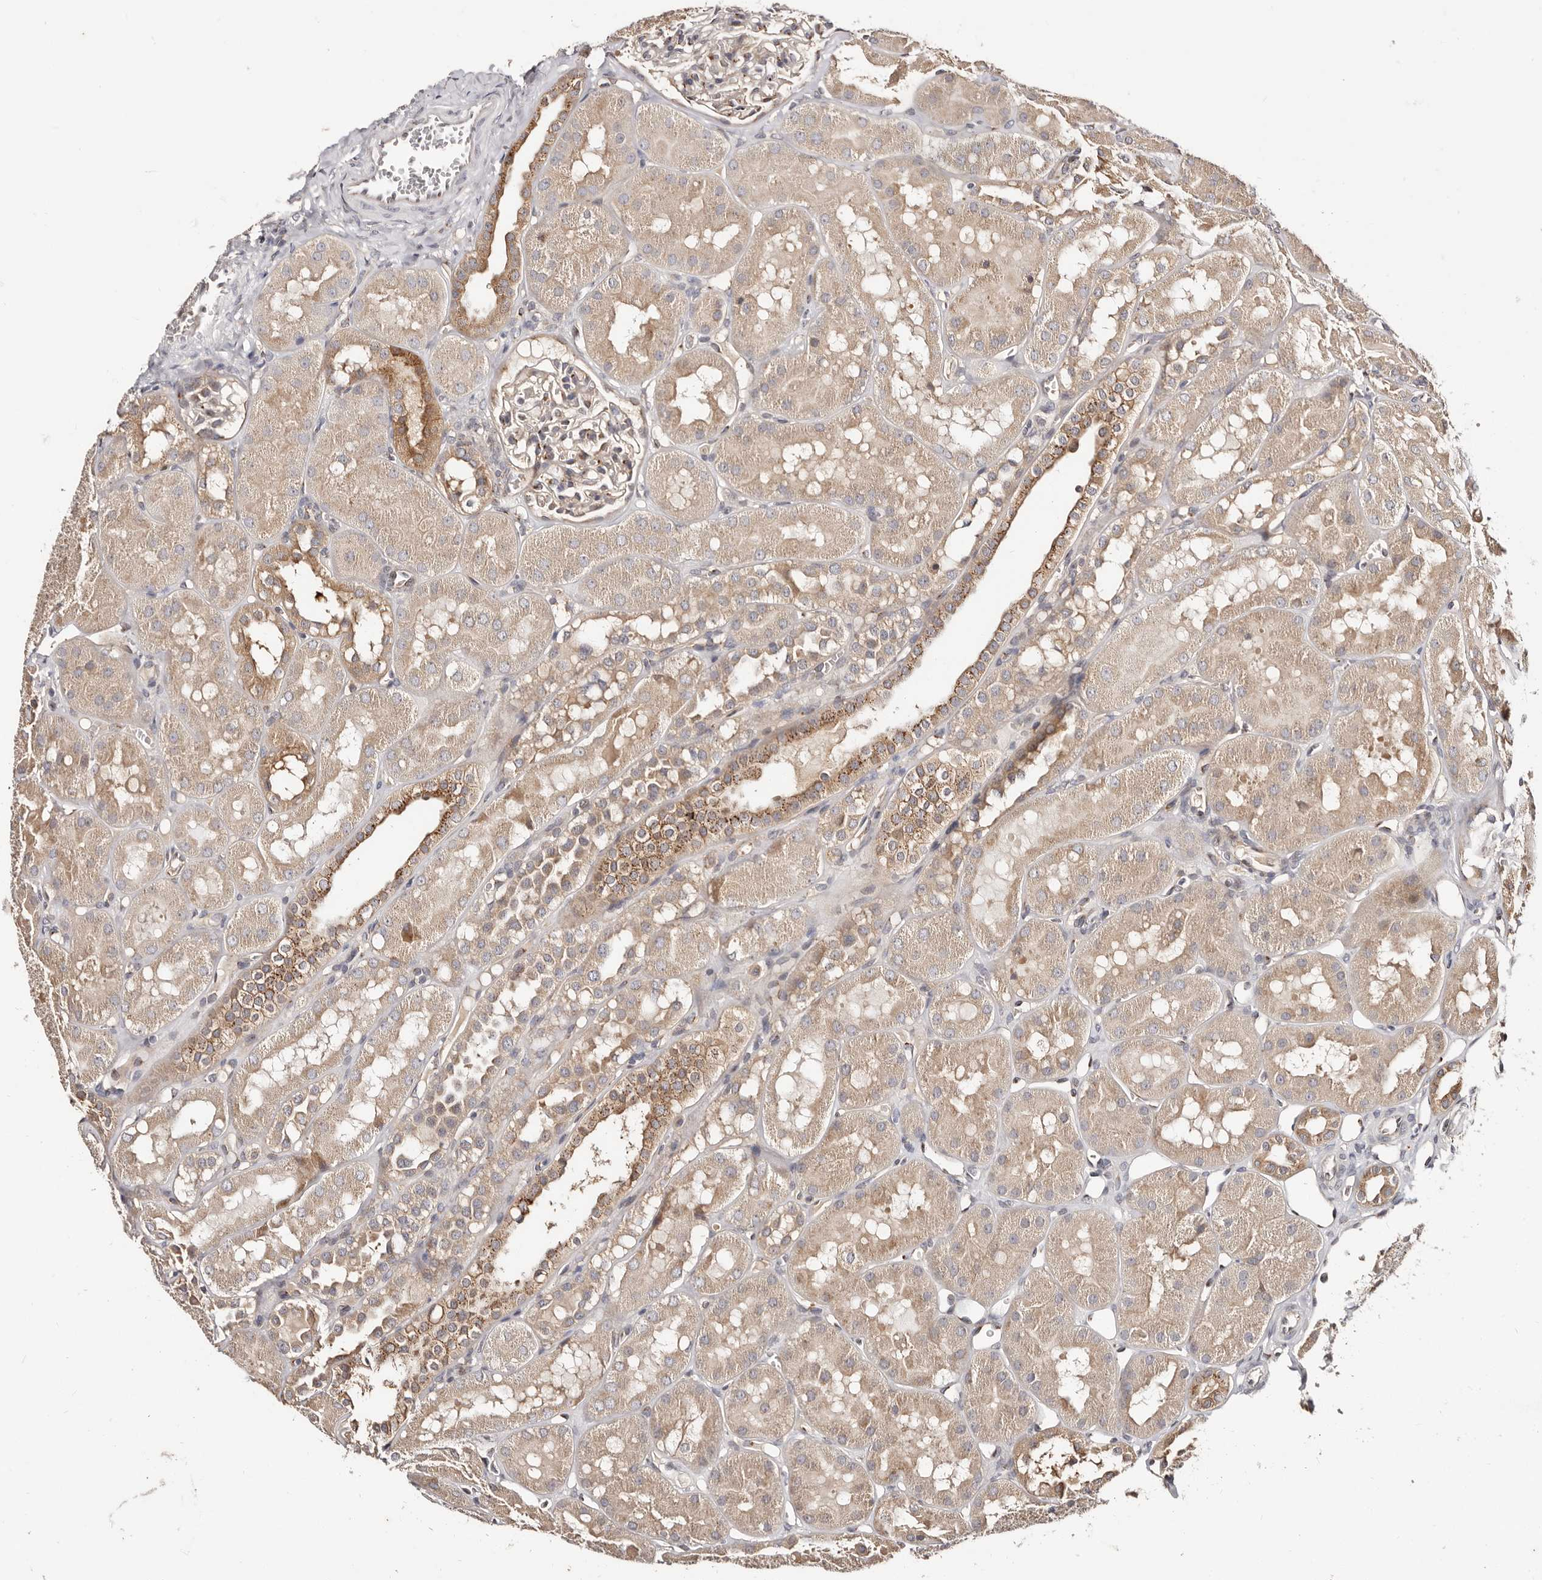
{"staining": {"intensity": "moderate", "quantity": "25%-75%", "location": "cytoplasmic/membranous"}, "tissue": "kidney", "cell_type": "Cells in glomeruli", "image_type": "normal", "snomed": [{"axis": "morphology", "description": "Normal tissue, NOS"}, {"axis": "topography", "description": "Kidney"}], "caption": "This micrograph displays immunohistochemistry (IHC) staining of benign human kidney, with medium moderate cytoplasmic/membranous staining in about 25%-75% of cells in glomeruli.", "gene": "DACT2", "patient": {"sex": "male", "age": 16}}